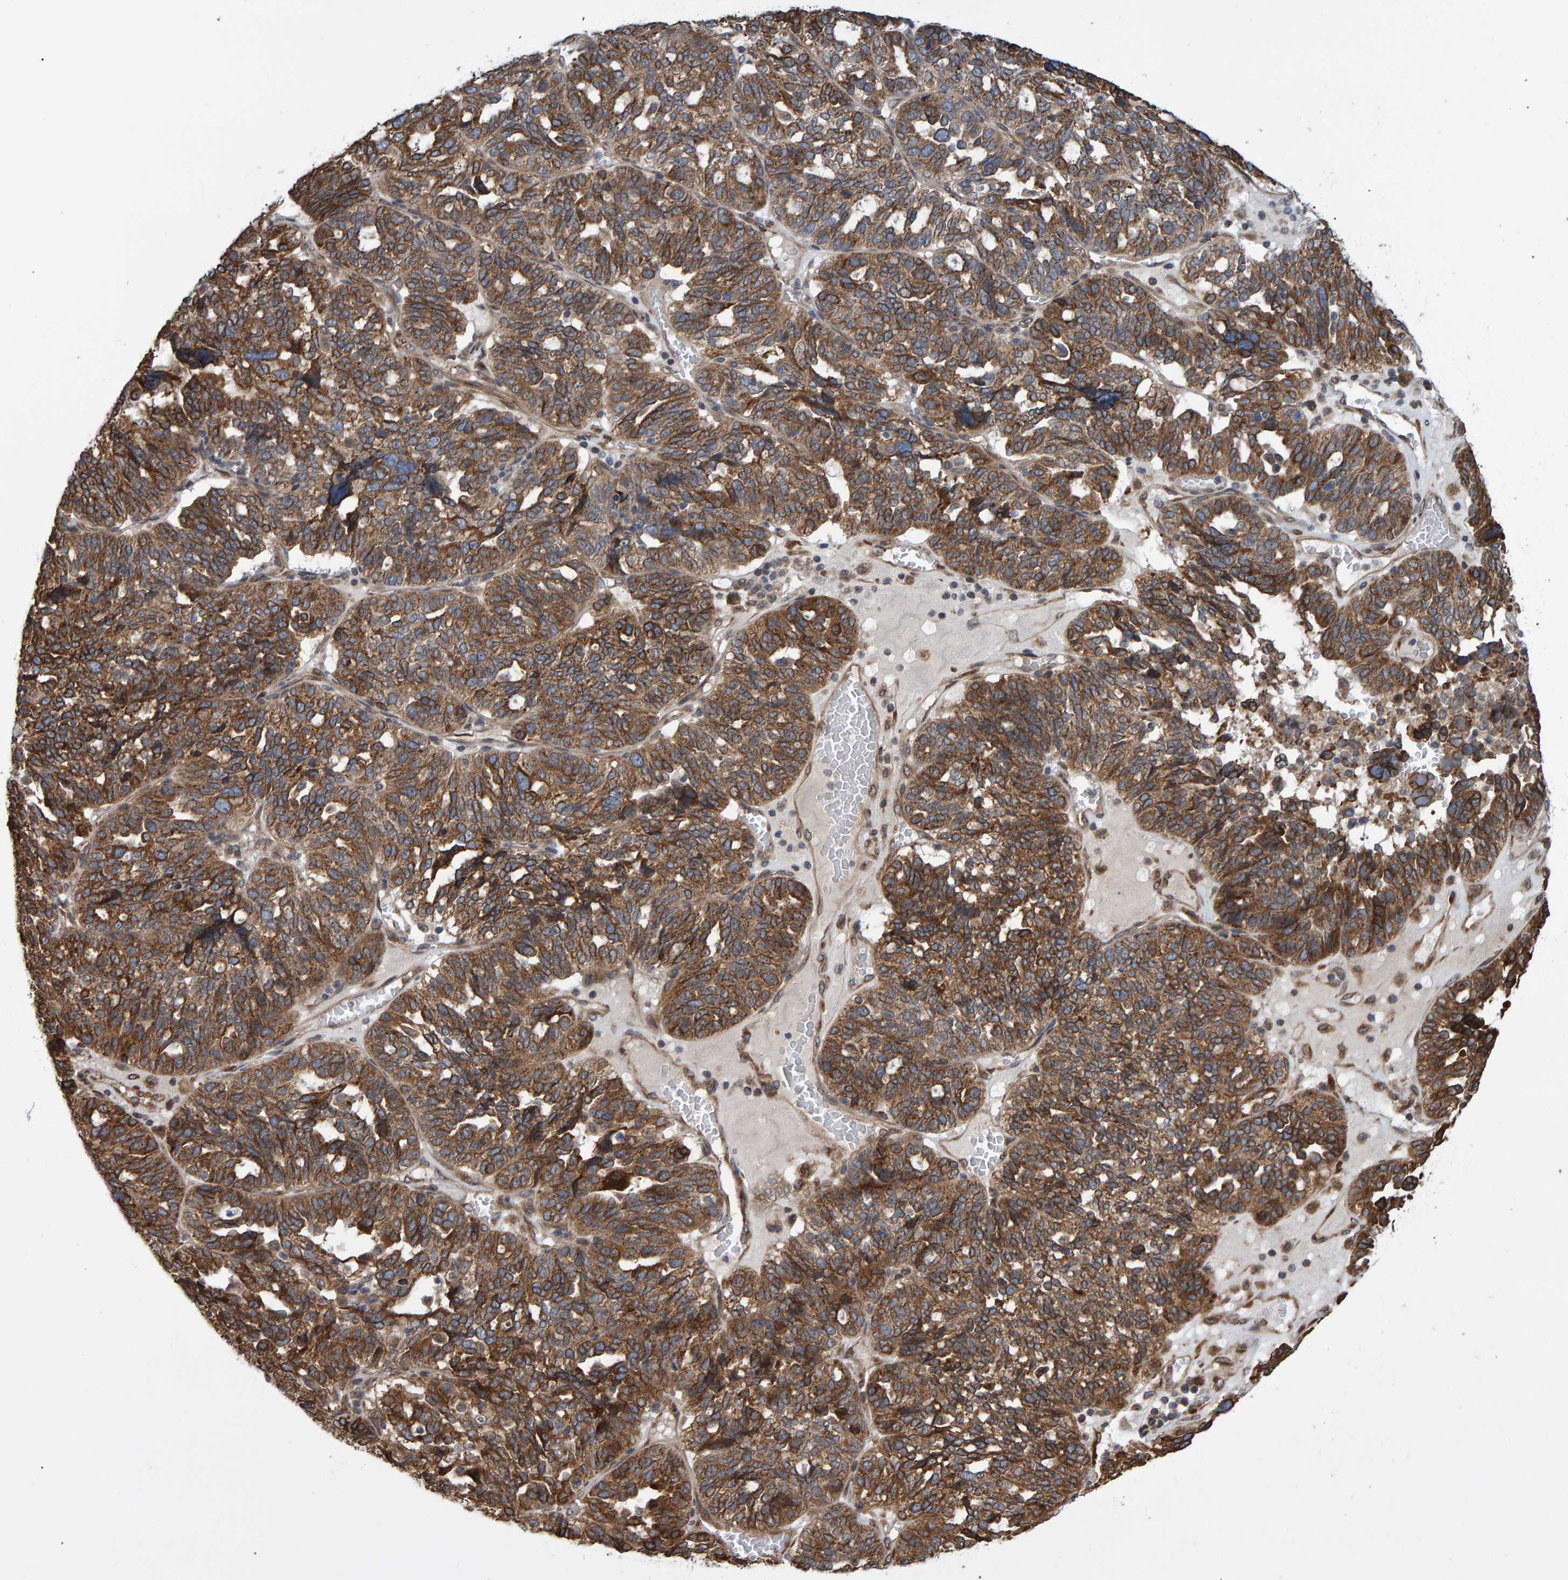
{"staining": {"intensity": "strong", "quantity": ">75%", "location": "cytoplasmic/membranous"}, "tissue": "ovarian cancer", "cell_type": "Tumor cells", "image_type": "cancer", "snomed": [{"axis": "morphology", "description": "Cystadenocarcinoma, serous, NOS"}, {"axis": "topography", "description": "Ovary"}], "caption": "High-magnification brightfield microscopy of ovarian cancer stained with DAB (brown) and counterstained with hematoxylin (blue). tumor cells exhibit strong cytoplasmic/membranous expression is seen in about>75% of cells.", "gene": "FAM117A", "patient": {"sex": "female", "age": 59}}